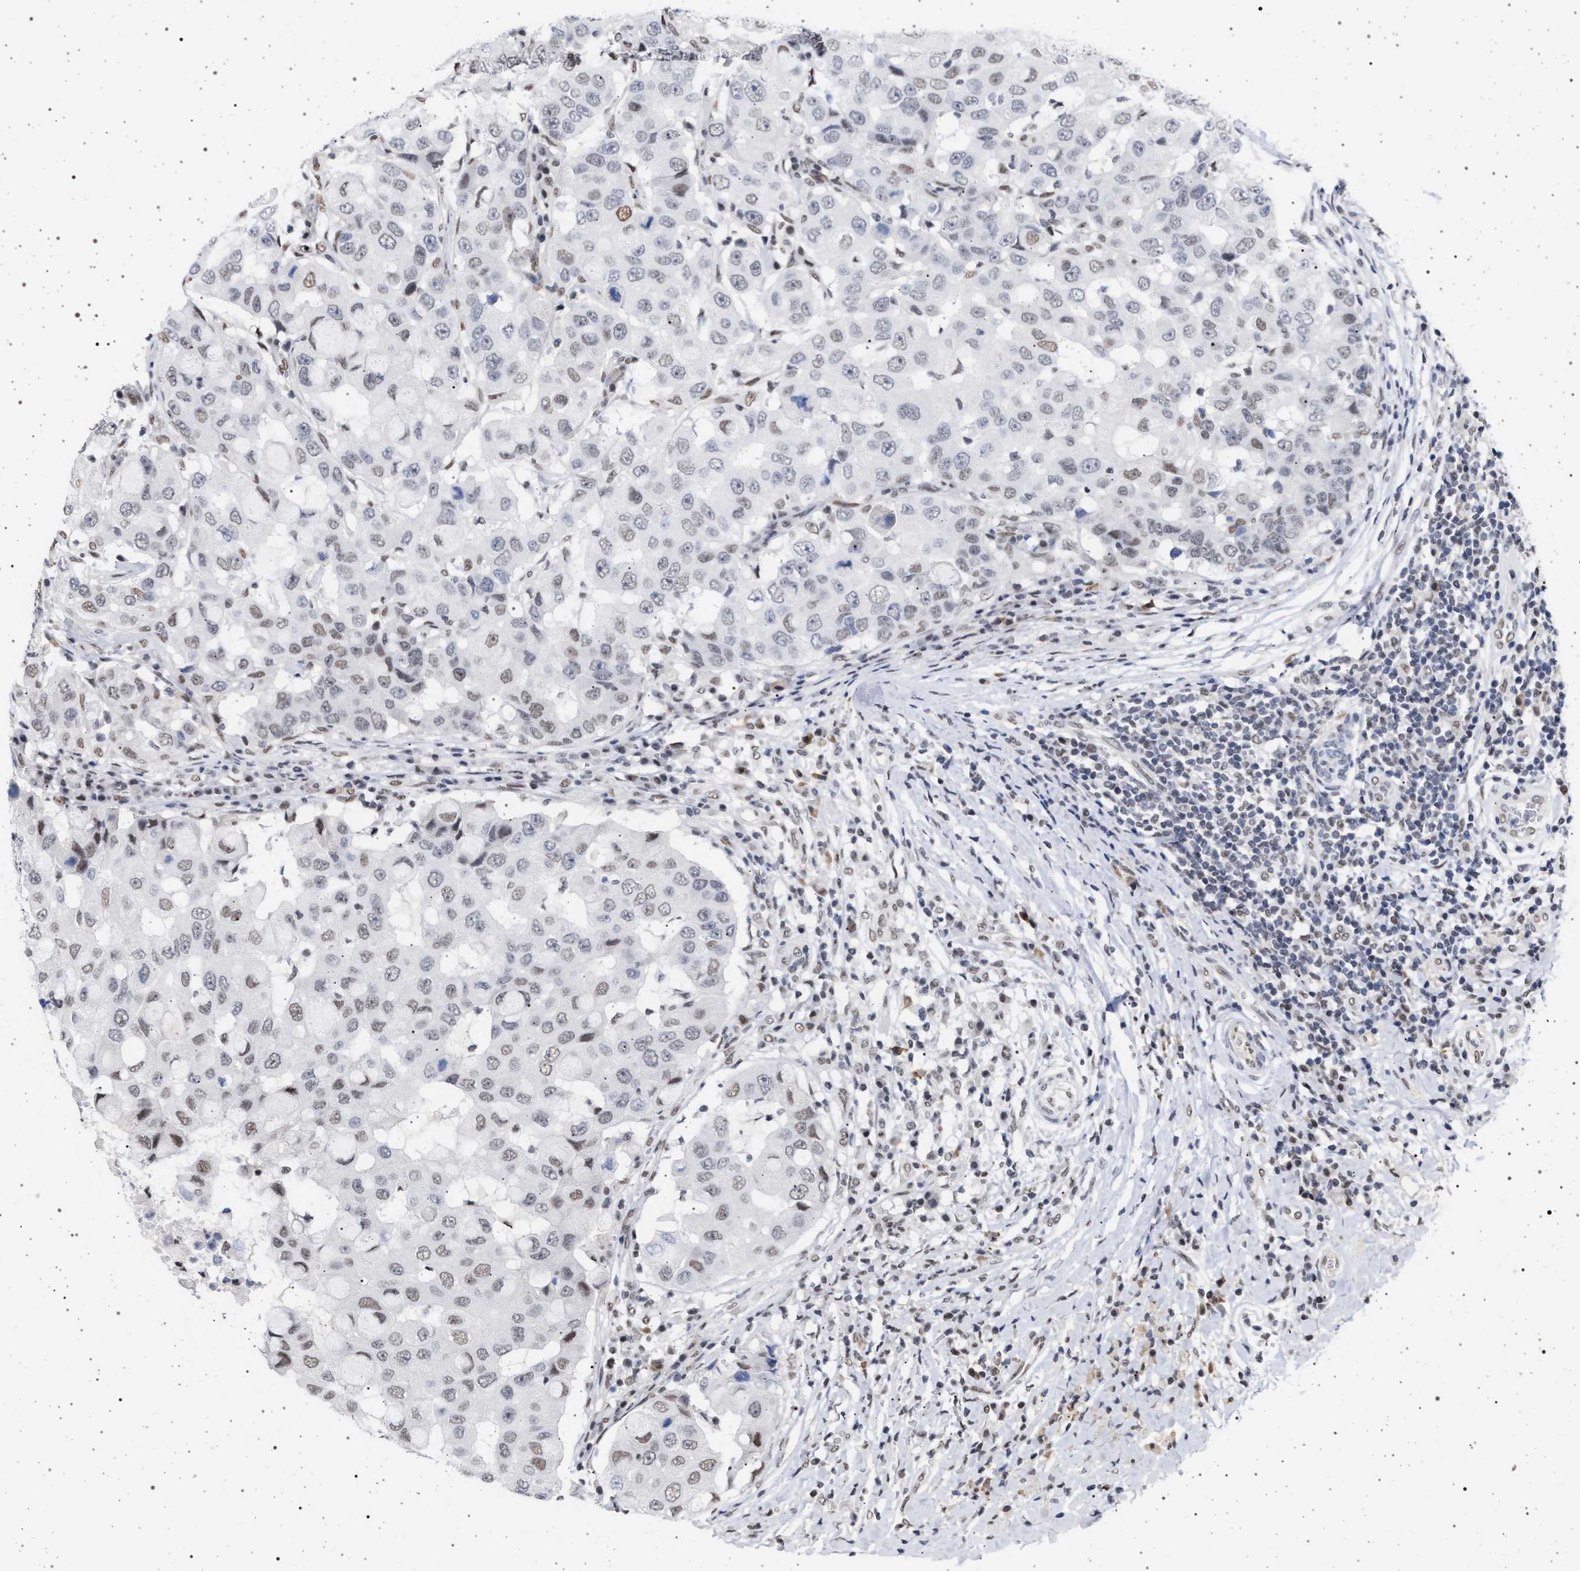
{"staining": {"intensity": "weak", "quantity": "25%-75%", "location": "nuclear"}, "tissue": "breast cancer", "cell_type": "Tumor cells", "image_type": "cancer", "snomed": [{"axis": "morphology", "description": "Duct carcinoma"}, {"axis": "topography", "description": "Breast"}], "caption": "Tumor cells demonstrate low levels of weak nuclear positivity in about 25%-75% of cells in breast cancer (invasive ductal carcinoma).", "gene": "PHF12", "patient": {"sex": "female", "age": 27}}